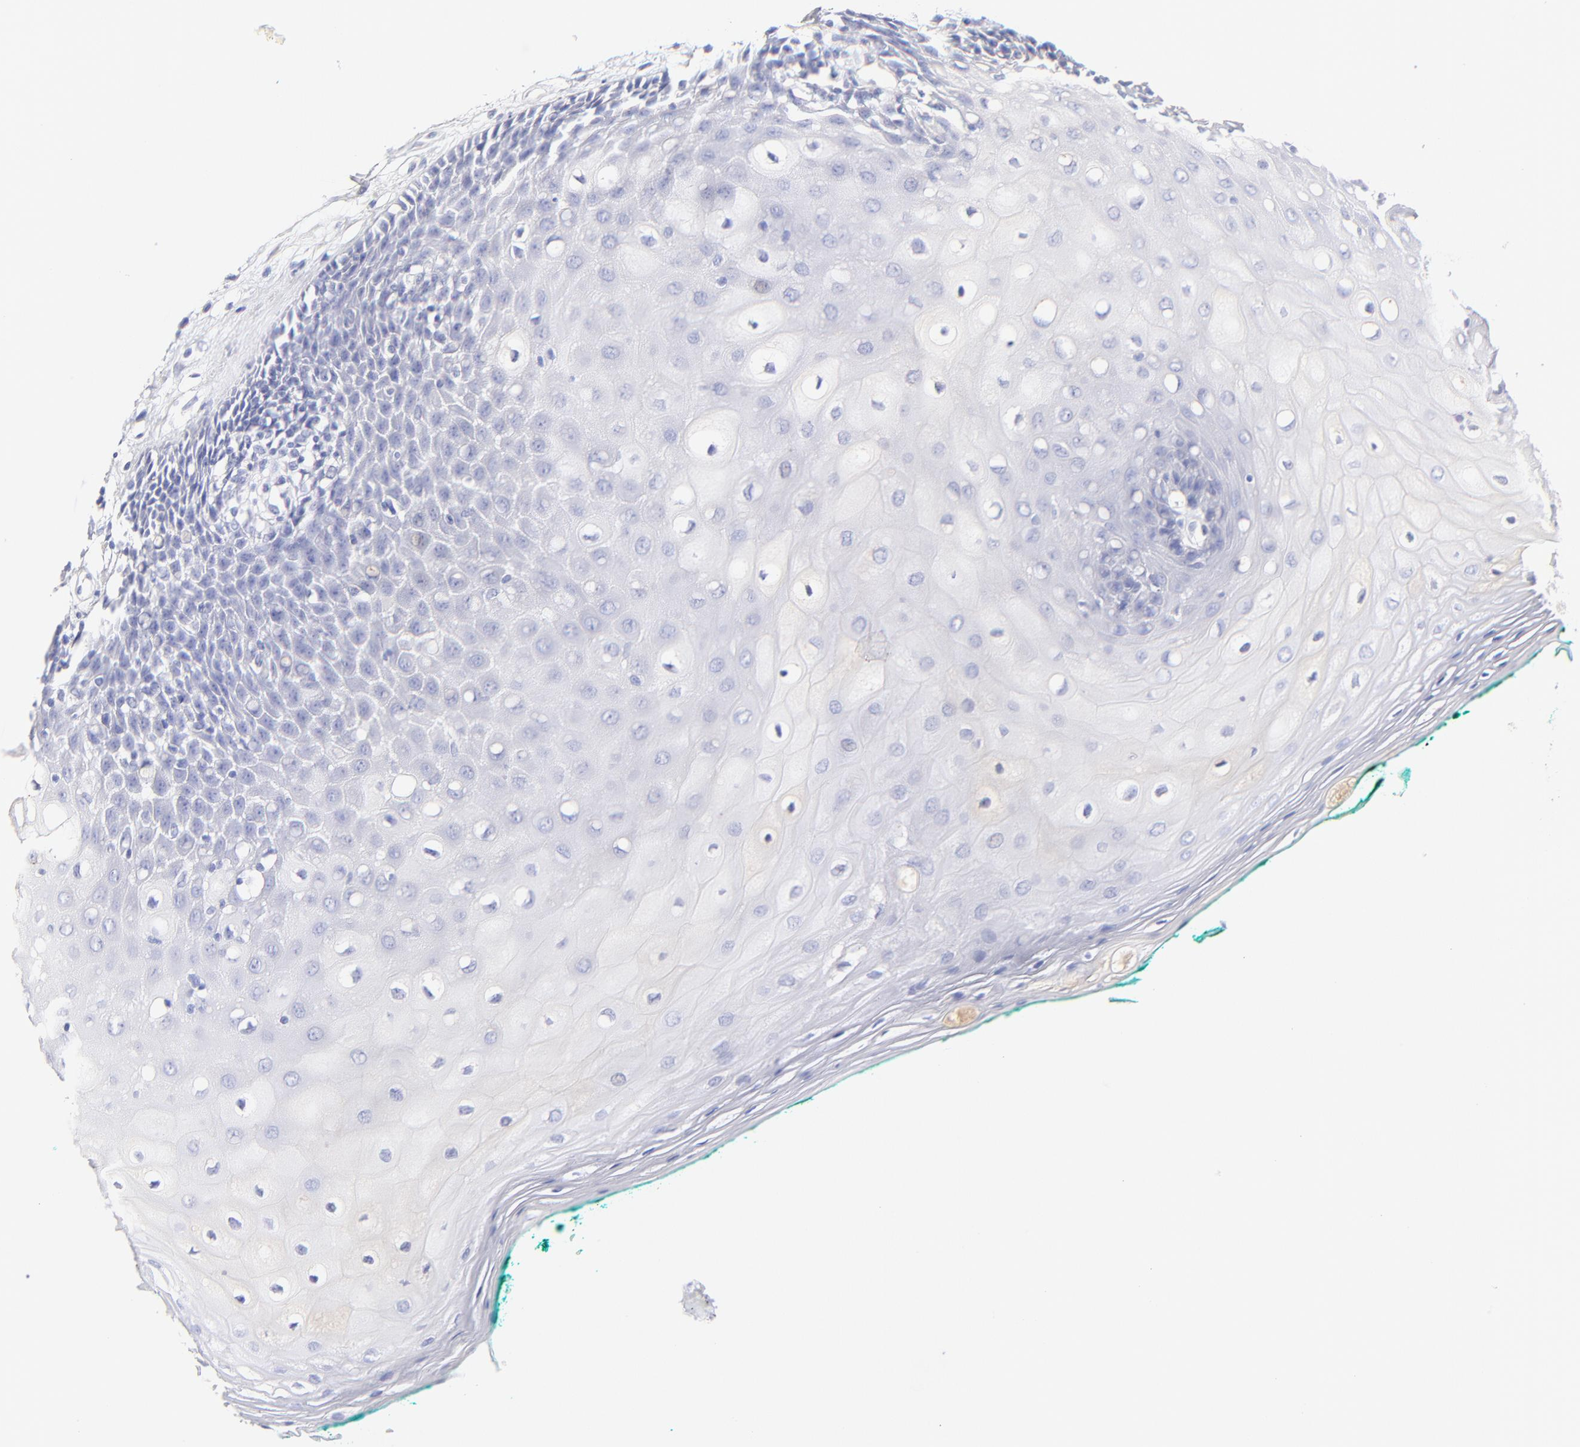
{"staining": {"intensity": "negative", "quantity": "none", "location": "none"}, "tissue": "oral mucosa", "cell_type": "Squamous epithelial cells", "image_type": "normal", "snomed": [{"axis": "morphology", "description": "Normal tissue, NOS"}, {"axis": "morphology", "description": "Squamous cell carcinoma, NOS"}, {"axis": "topography", "description": "Skeletal muscle"}, {"axis": "topography", "description": "Oral tissue"}, {"axis": "topography", "description": "Head-Neck"}], "caption": "Immunohistochemistry of unremarkable oral mucosa reveals no expression in squamous epithelial cells.", "gene": "ASB9", "patient": {"sex": "female", "age": 84}}